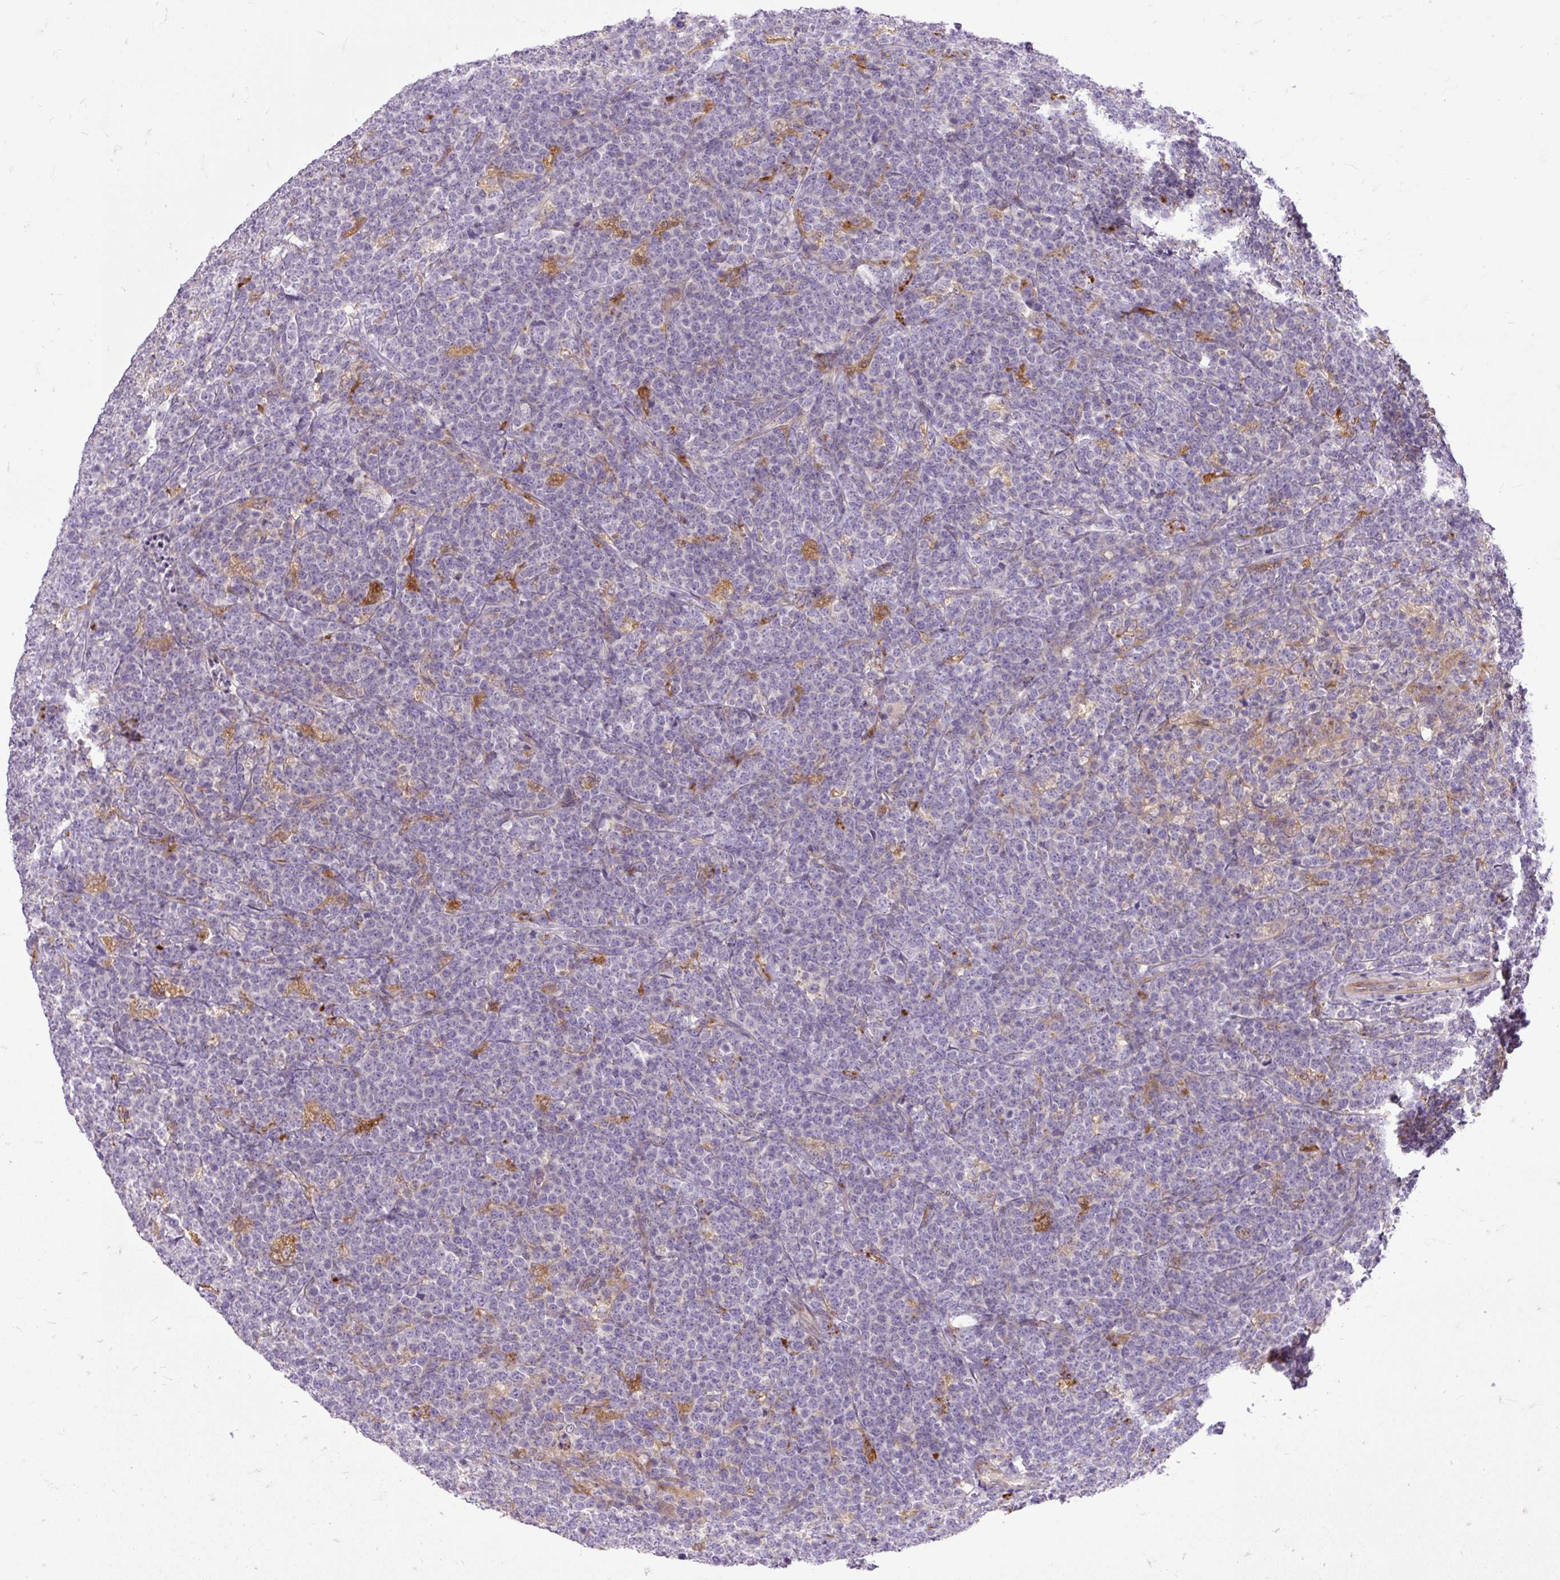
{"staining": {"intensity": "negative", "quantity": "none", "location": "none"}, "tissue": "lymphoma", "cell_type": "Tumor cells", "image_type": "cancer", "snomed": [{"axis": "morphology", "description": "Malignant lymphoma, non-Hodgkin's type, High grade"}, {"axis": "topography", "description": "Small intestine"}, {"axis": "topography", "description": "Colon"}], "caption": "Immunohistochemical staining of lymphoma shows no significant expression in tumor cells. The staining is performed using DAB brown chromogen with nuclei counter-stained in using hematoxylin.", "gene": "HEXB", "patient": {"sex": "male", "age": 8}}